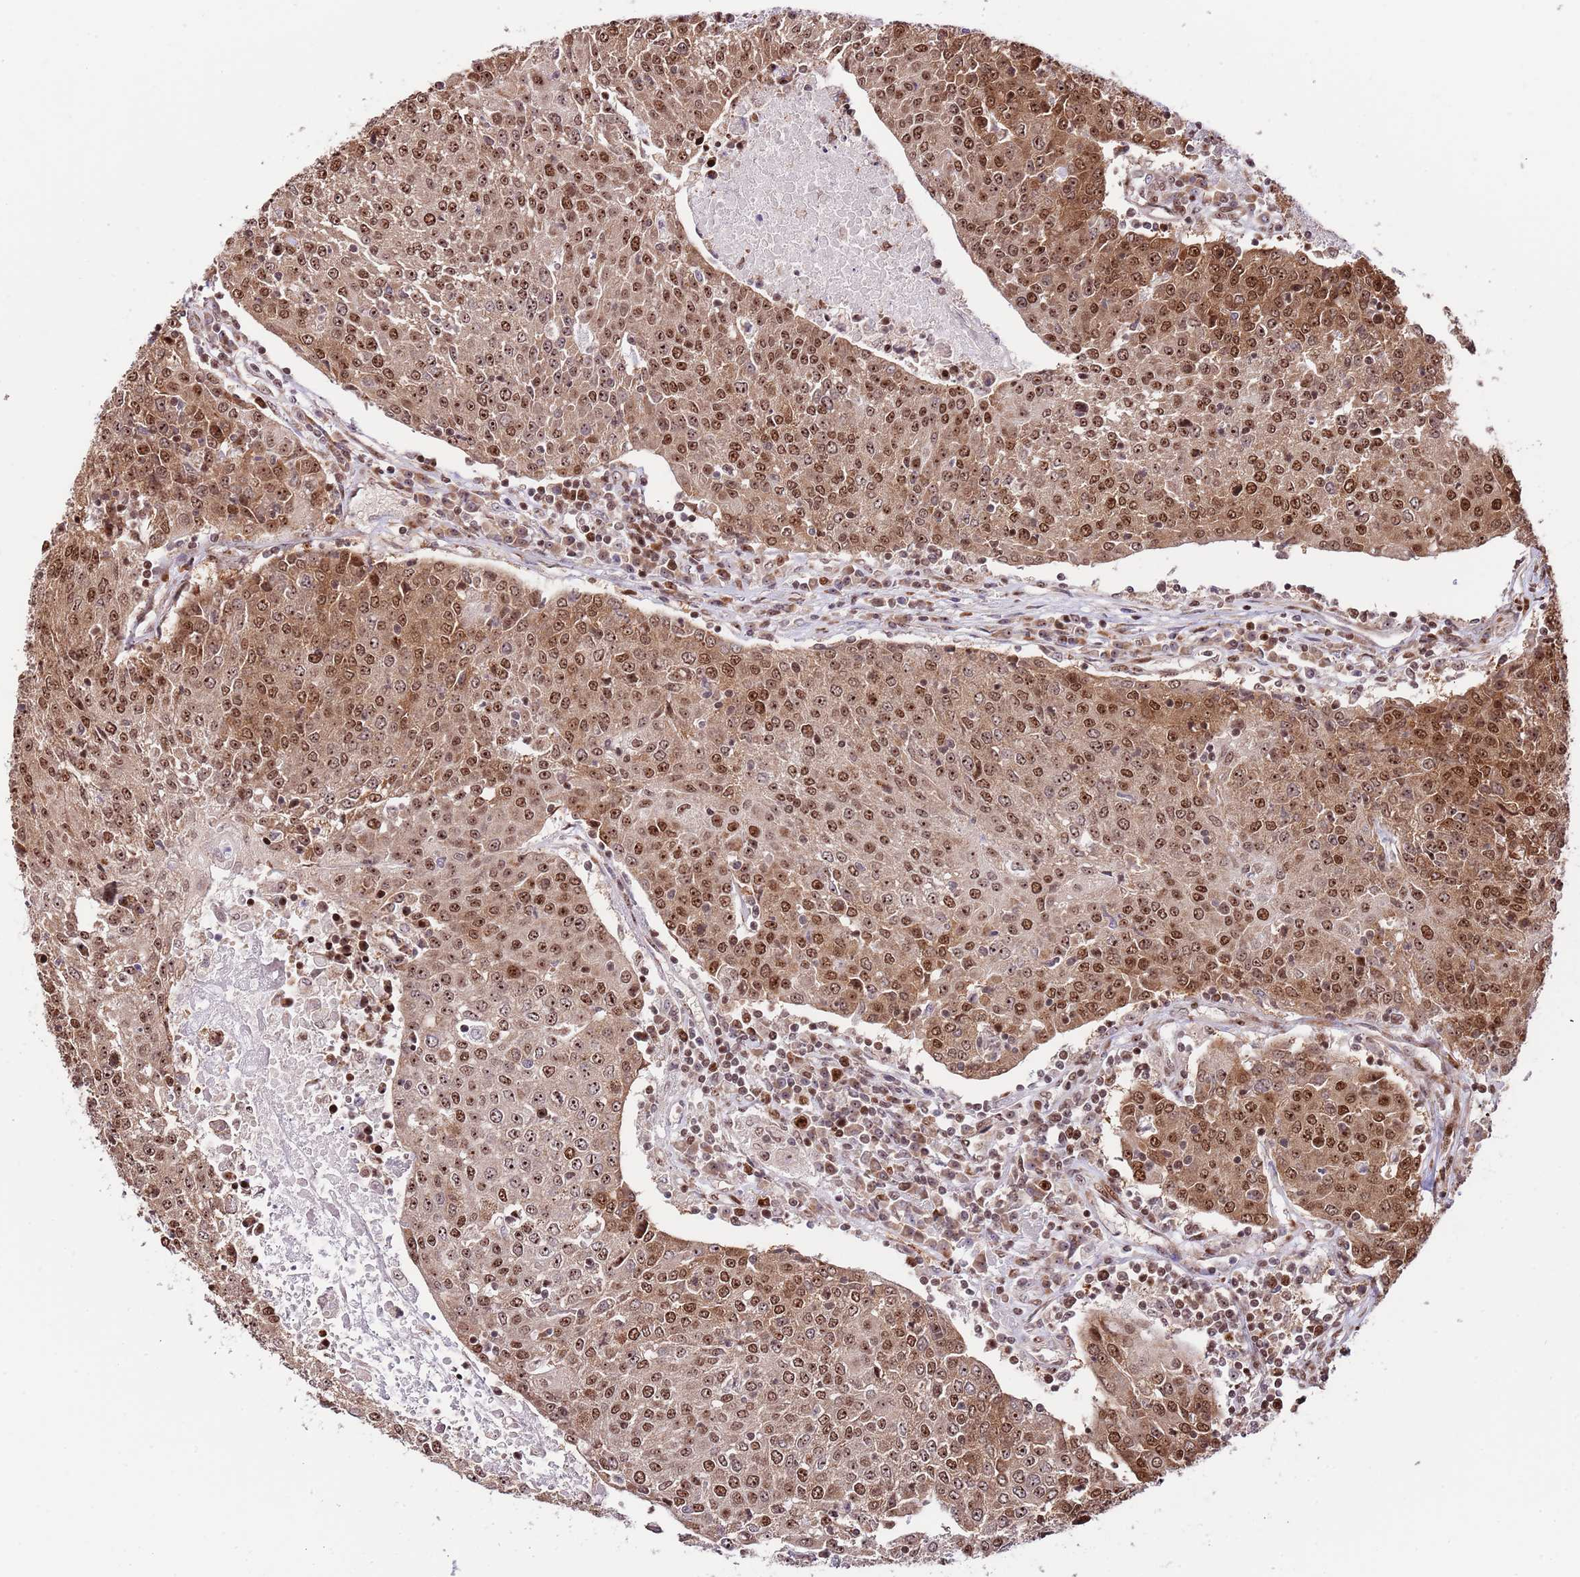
{"staining": {"intensity": "moderate", "quantity": ">75%", "location": "cytoplasmic/membranous,nuclear"}, "tissue": "urothelial cancer", "cell_type": "Tumor cells", "image_type": "cancer", "snomed": [{"axis": "morphology", "description": "Urothelial carcinoma, High grade"}, {"axis": "topography", "description": "Urinary bladder"}], "caption": "Immunohistochemistry micrograph of neoplastic tissue: human high-grade urothelial carcinoma stained using IHC exhibits medium levels of moderate protein expression localized specifically in the cytoplasmic/membranous and nuclear of tumor cells, appearing as a cytoplasmic/membranous and nuclear brown color.", "gene": "RIF1", "patient": {"sex": "female", "age": 85}}